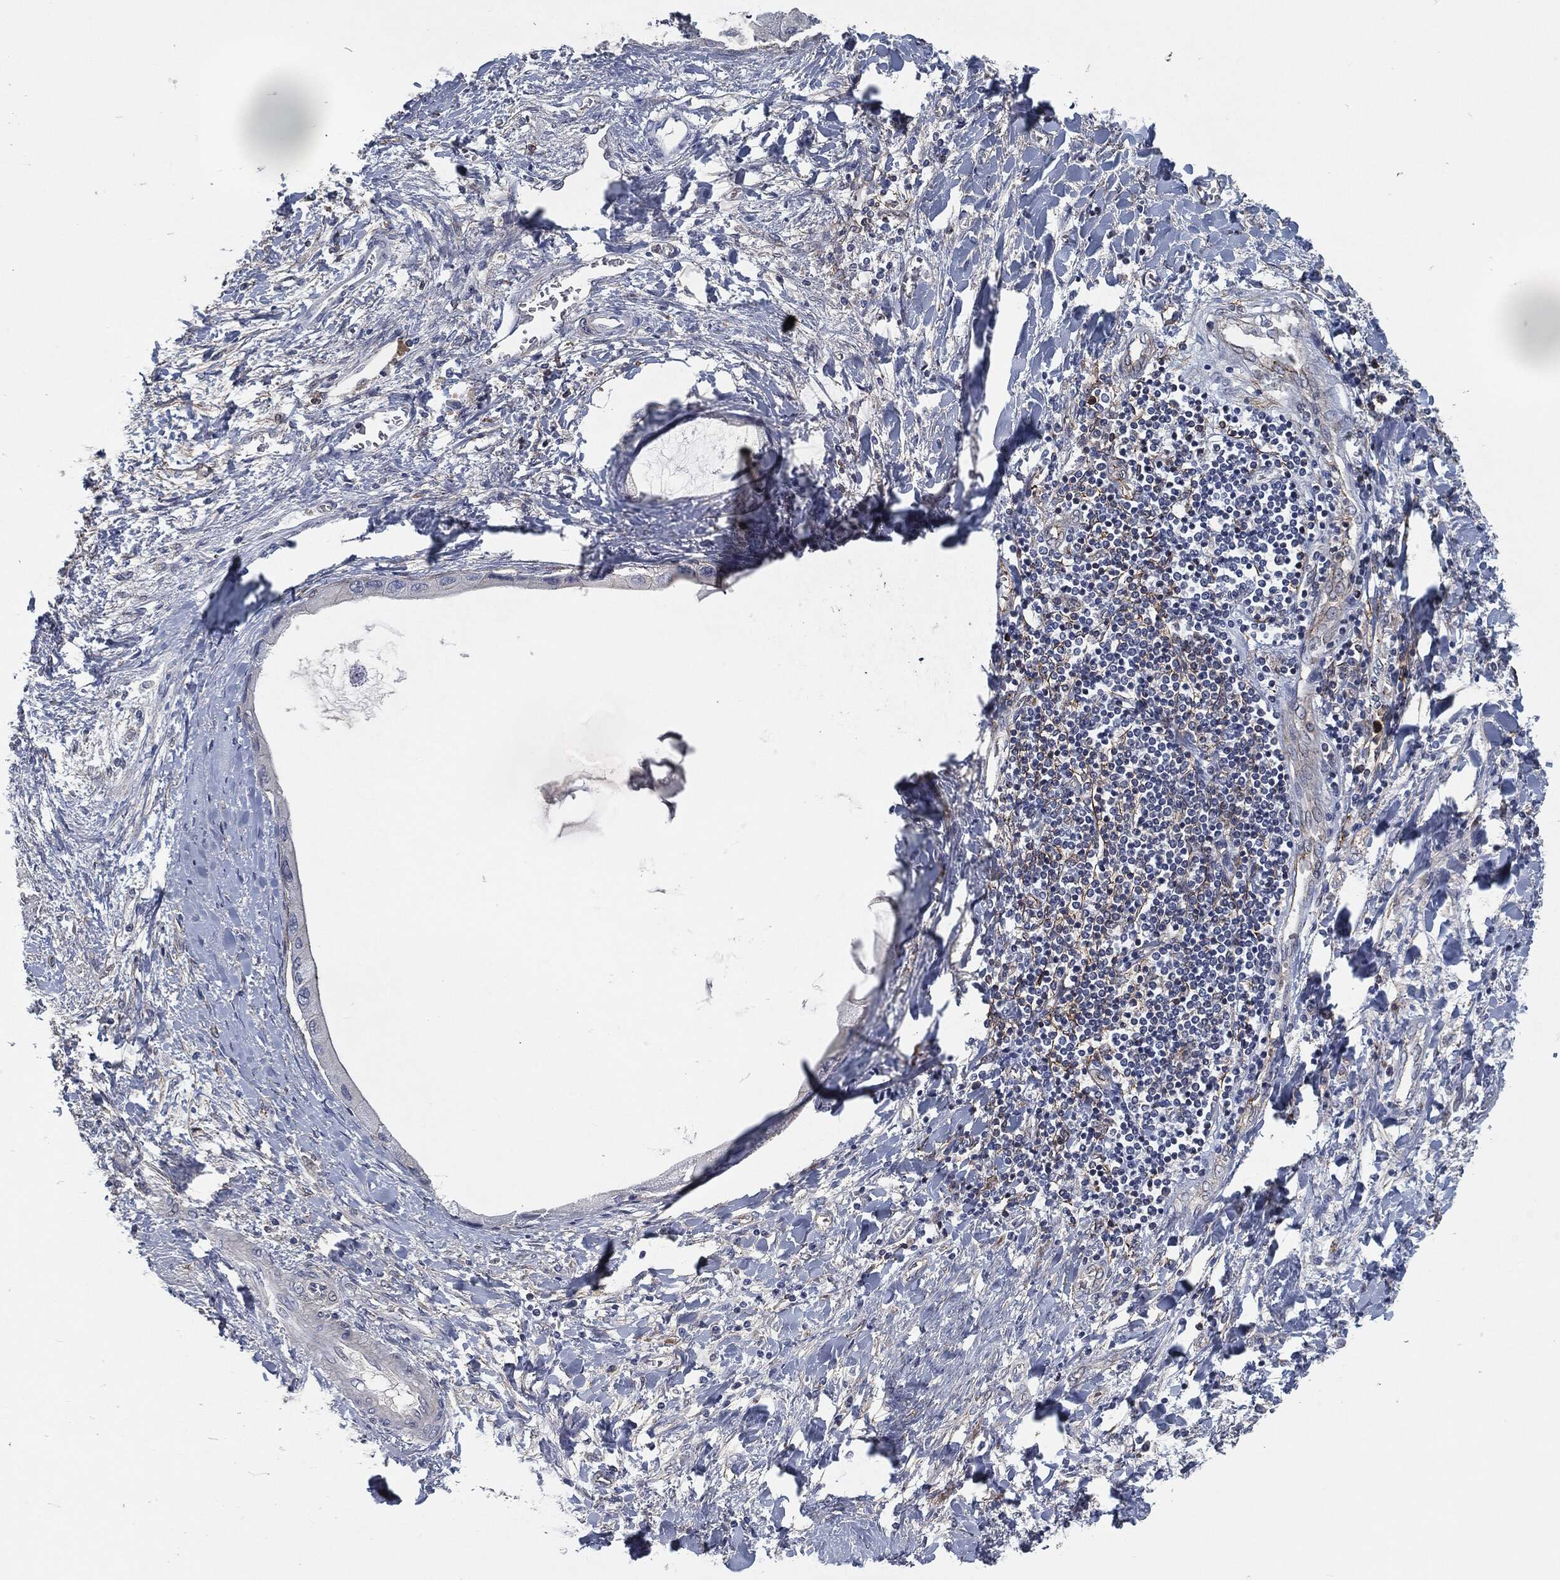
{"staining": {"intensity": "strong", "quantity": "<25%", "location": "cytoplasmic/membranous"}, "tissue": "liver cancer", "cell_type": "Tumor cells", "image_type": "cancer", "snomed": [{"axis": "morphology", "description": "Cholangiocarcinoma"}, {"axis": "topography", "description": "Liver"}], "caption": "Protein expression analysis of human liver cholangiocarcinoma reveals strong cytoplasmic/membranous staining in about <25% of tumor cells.", "gene": "SVIL", "patient": {"sex": "male", "age": 50}}